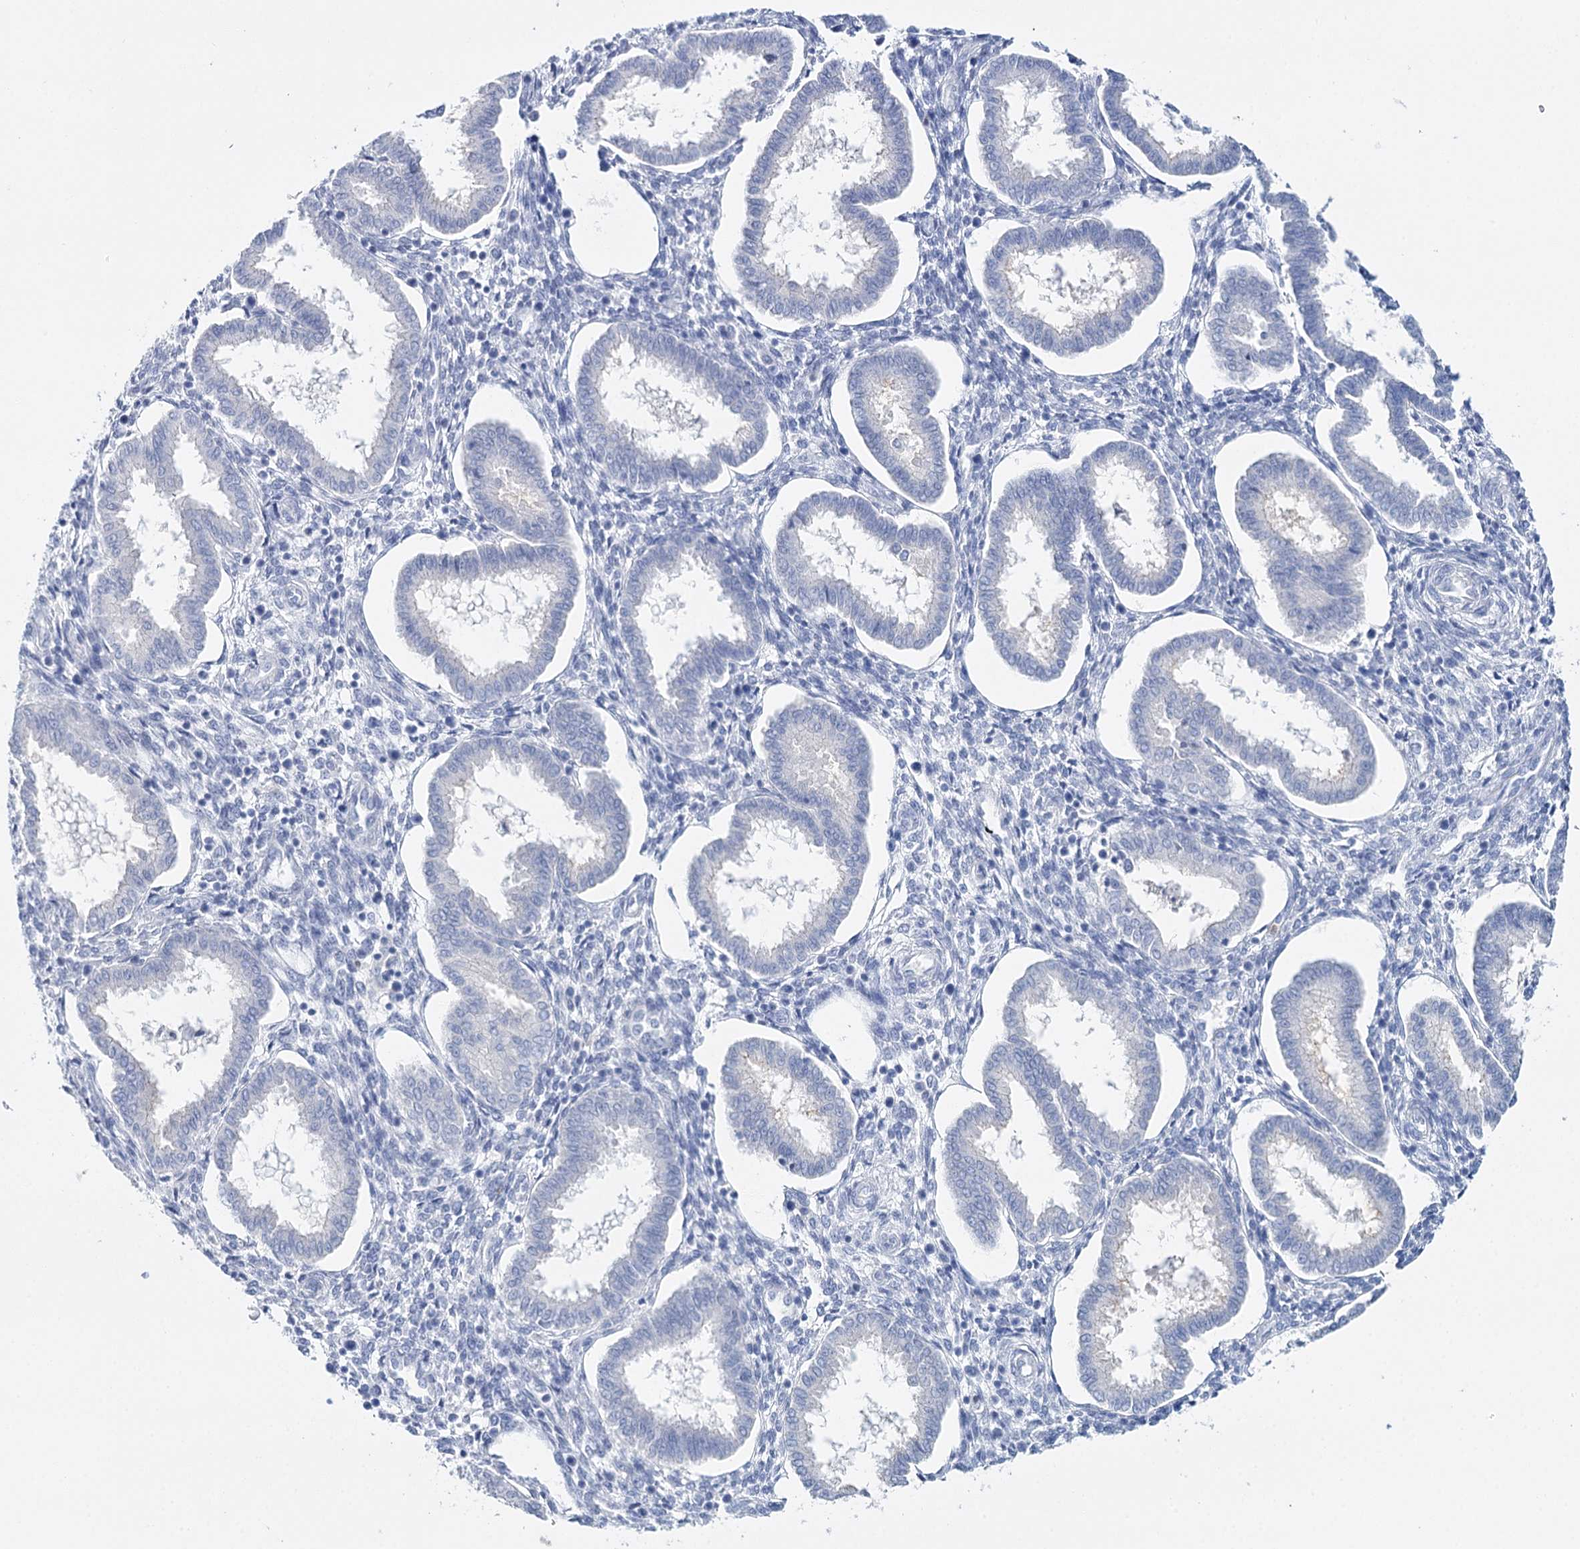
{"staining": {"intensity": "negative", "quantity": "none", "location": "none"}, "tissue": "endometrium", "cell_type": "Cells in endometrial stroma", "image_type": "normal", "snomed": [{"axis": "morphology", "description": "Normal tissue, NOS"}, {"axis": "topography", "description": "Endometrium"}], "caption": "Cells in endometrial stroma show no significant positivity in benign endometrium. (Stains: DAB IHC with hematoxylin counter stain, Microscopy: brightfield microscopy at high magnification).", "gene": "CEACAM8", "patient": {"sex": "female", "age": 24}}